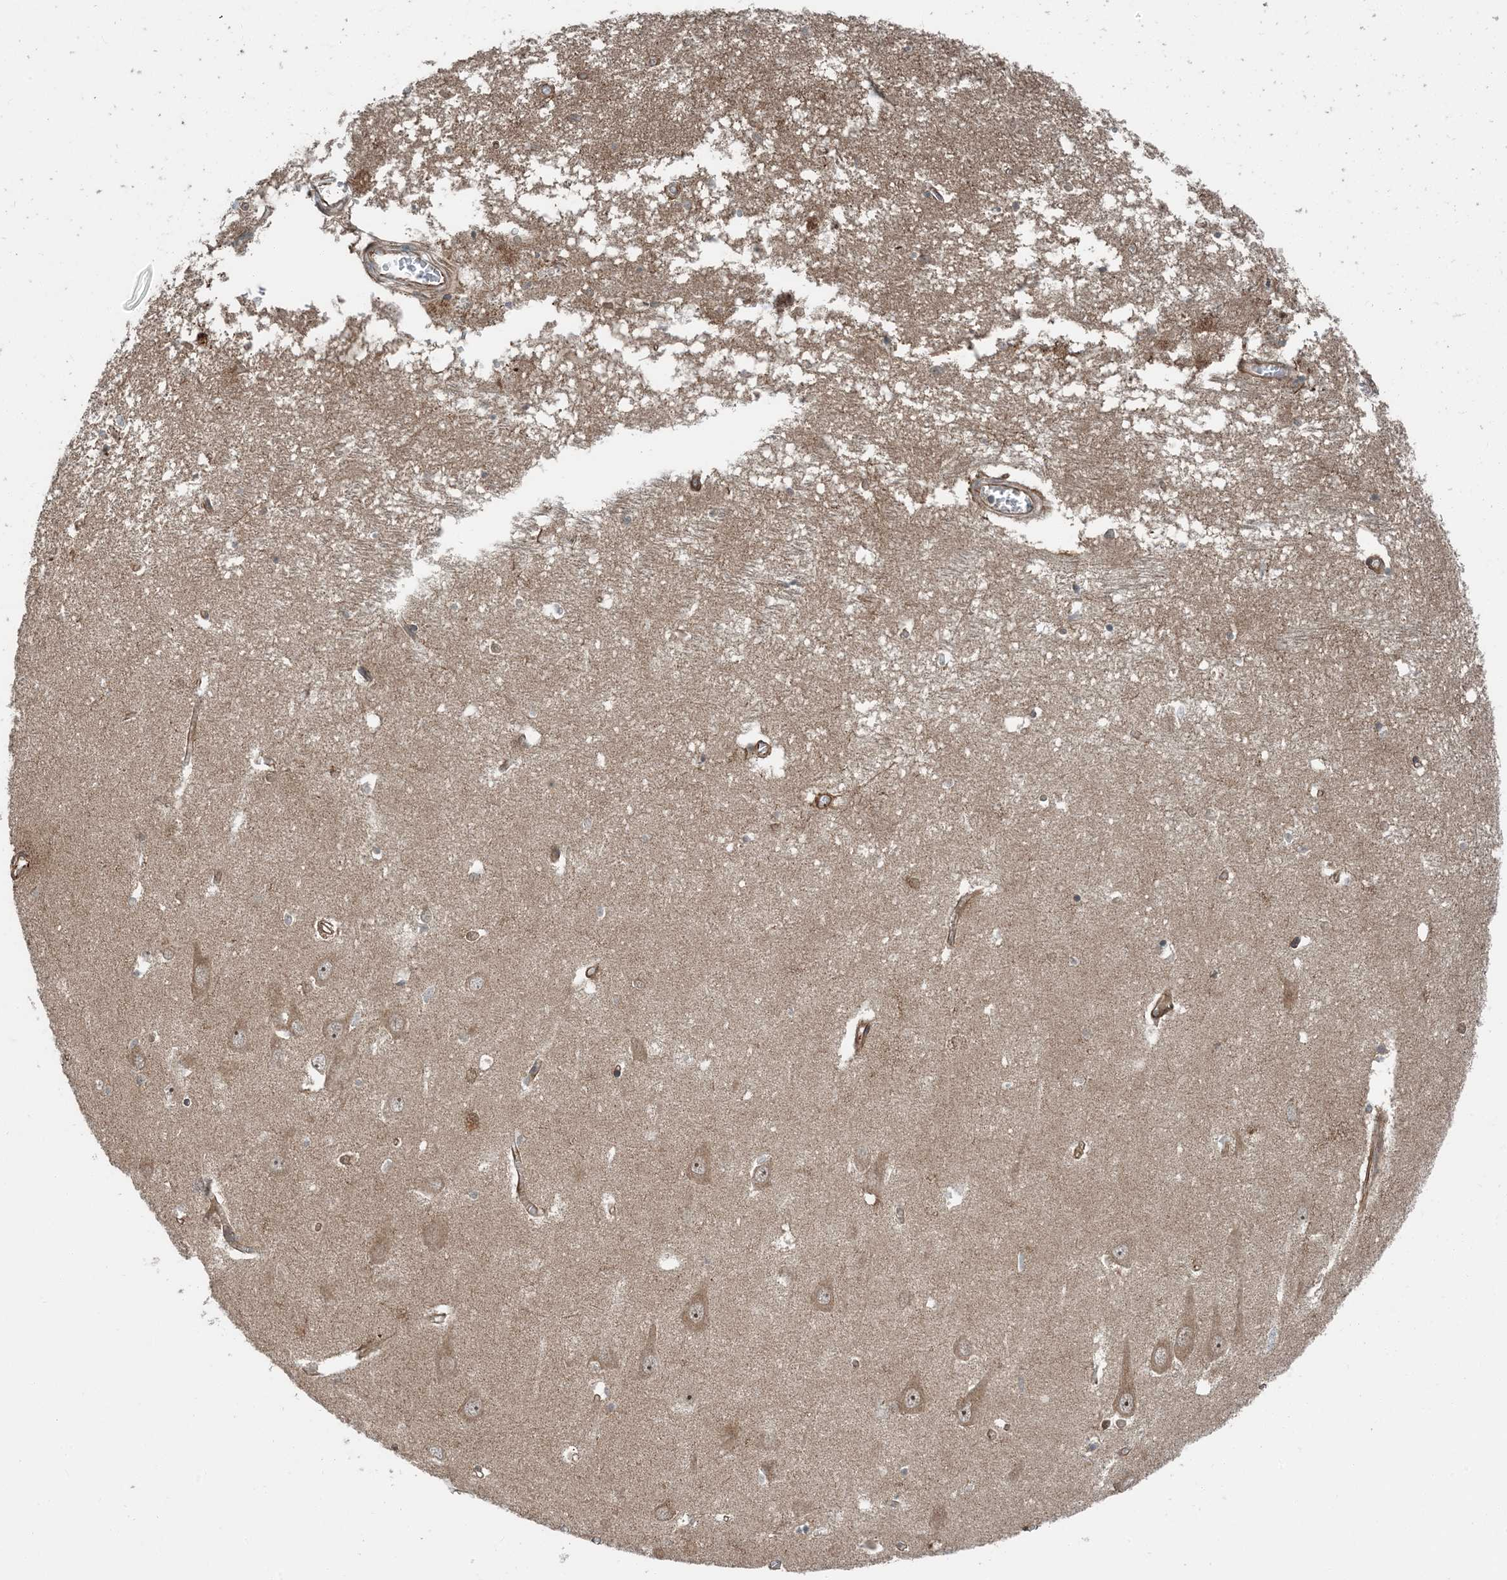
{"staining": {"intensity": "negative", "quantity": "none", "location": "none"}, "tissue": "hippocampus", "cell_type": "Glial cells", "image_type": "normal", "snomed": [{"axis": "morphology", "description": "Normal tissue, NOS"}, {"axis": "topography", "description": "Hippocampus"}], "caption": "Image shows no protein staining in glial cells of normal hippocampus. Nuclei are stained in blue.", "gene": "EDEM2", "patient": {"sex": "male", "age": 70}}